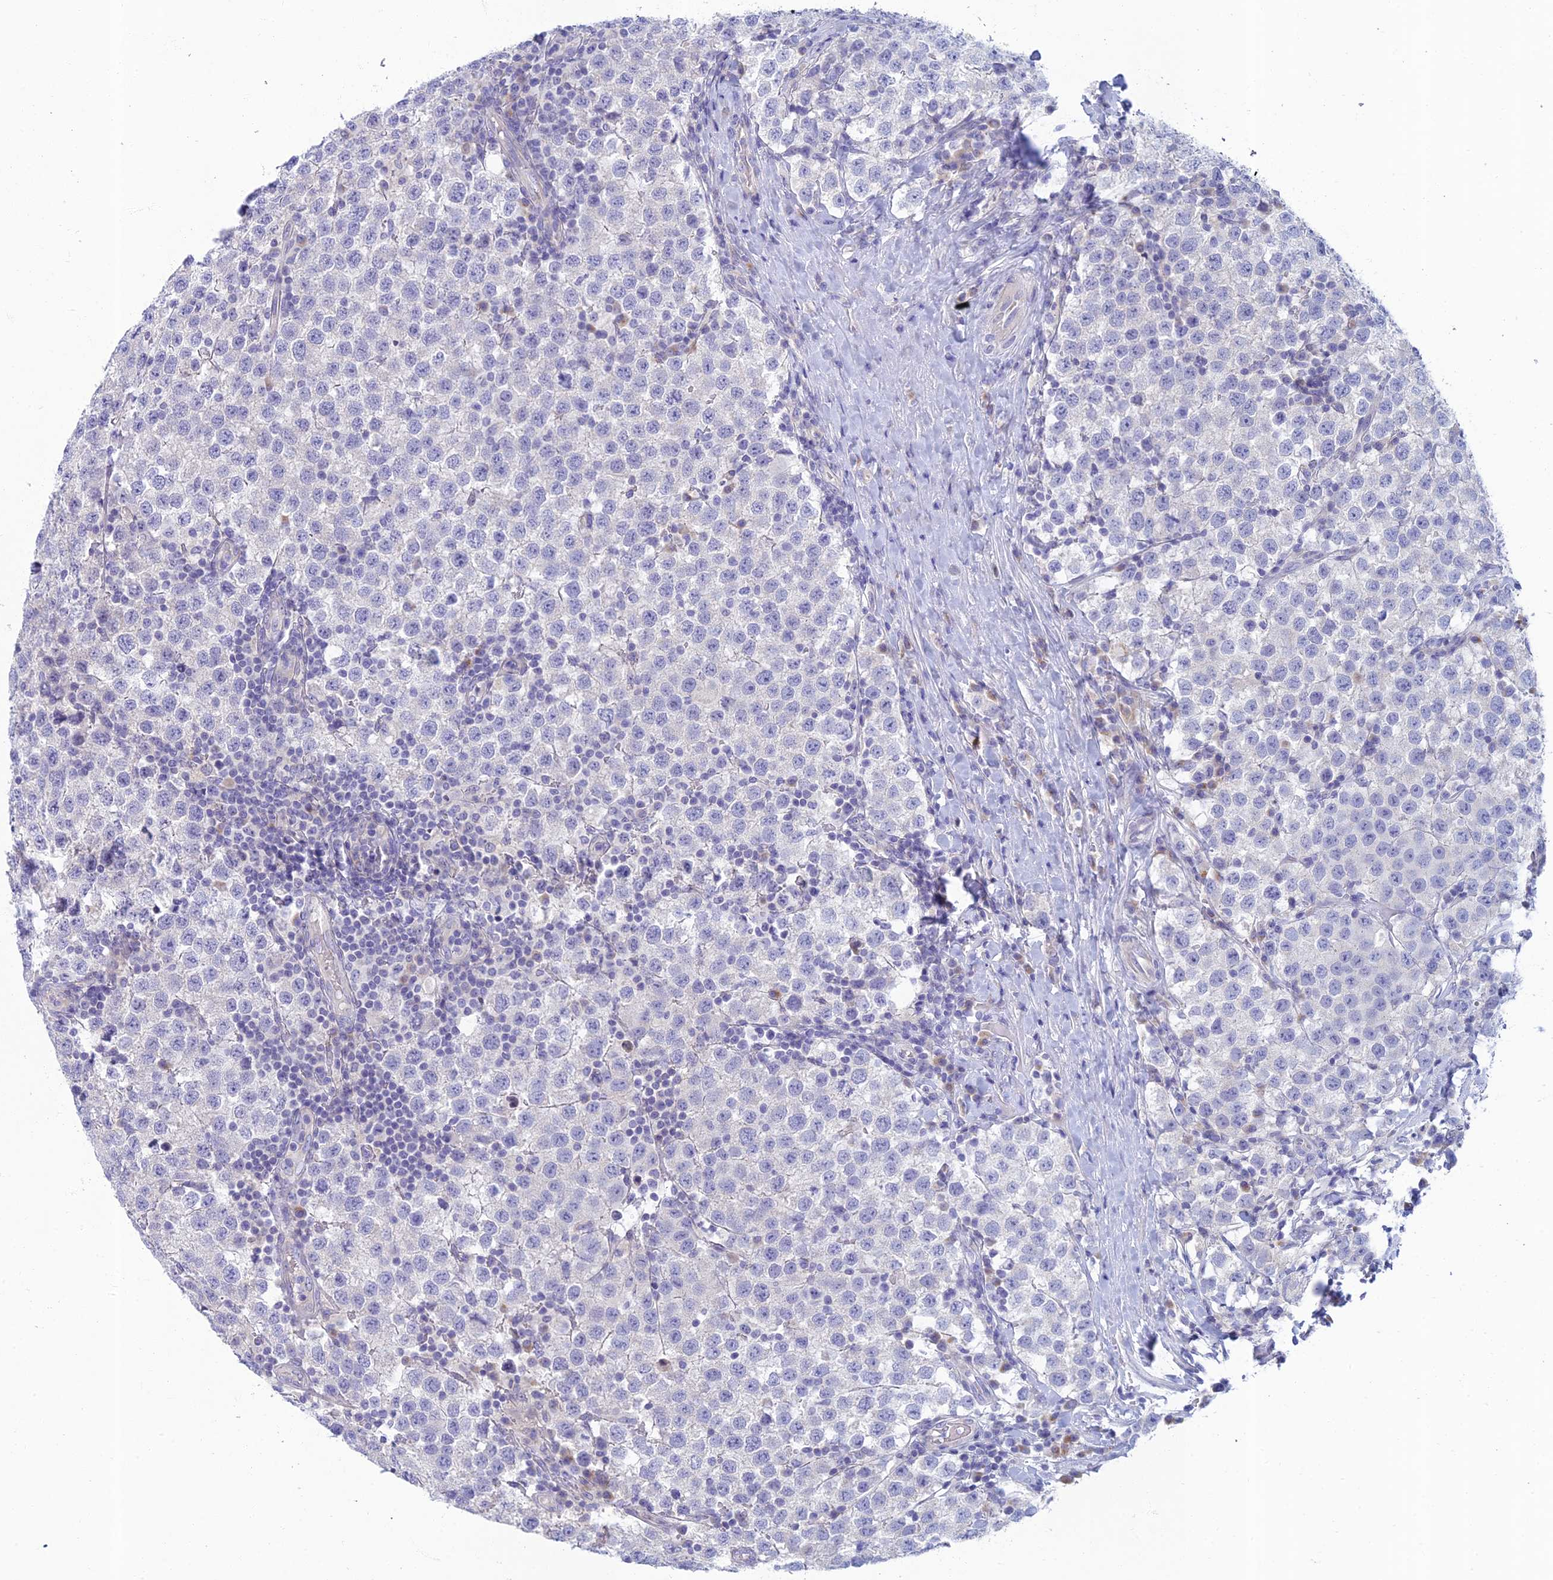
{"staining": {"intensity": "negative", "quantity": "none", "location": "none"}, "tissue": "testis cancer", "cell_type": "Tumor cells", "image_type": "cancer", "snomed": [{"axis": "morphology", "description": "Seminoma, NOS"}, {"axis": "topography", "description": "Testis"}], "caption": "Immunohistochemistry (IHC) photomicrograph of neoplastic tissue: testis seminoma stained with DAB (3,3'-diaminobenzidine) shows no significant protein expression in tumor cells.", "gene": "SLC25A41", "patient": {"sex": "male", "age": 34}}